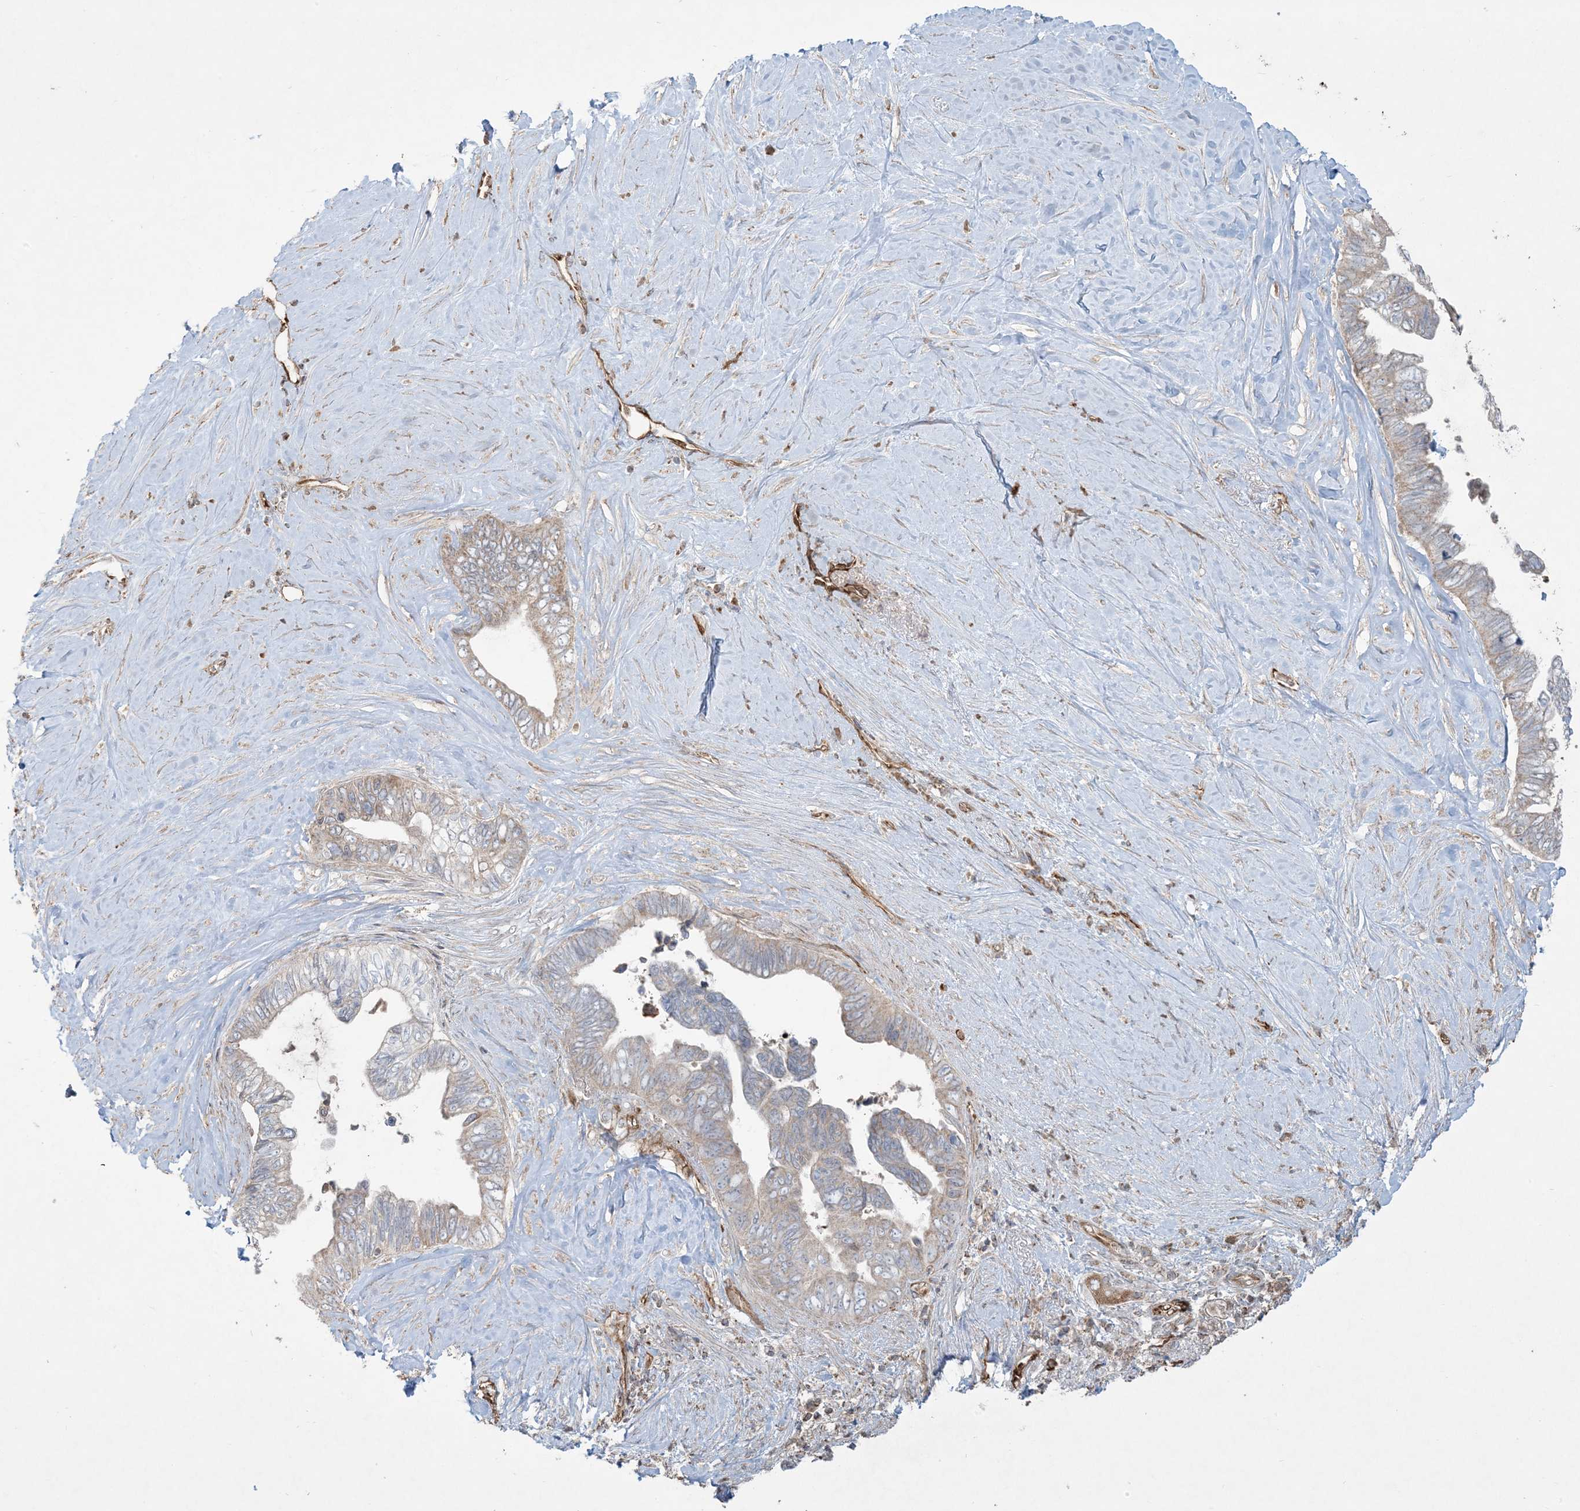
{"staining": {"intensity": "weak", "quantity": "<25%", "location": "cytoplasmic/membranous"}, "tissue": "pancreatic cancer", "cell_type": "Tumor cells", "image_type": "cancer", "snomed": [{"axis": "morphology", "description": "Adenocarcinoma, NOS"}, {"axis": "topography", "description": "Pancreas"}], "caption": "Immunohistochemistry histopathology image of human adenocarcinoma (pancreatic) stained for a protein (brown), which reveals no positivity in tumor cells.", "gene": "PPM1F", "patient": {"sex": "female", "age": 72}}